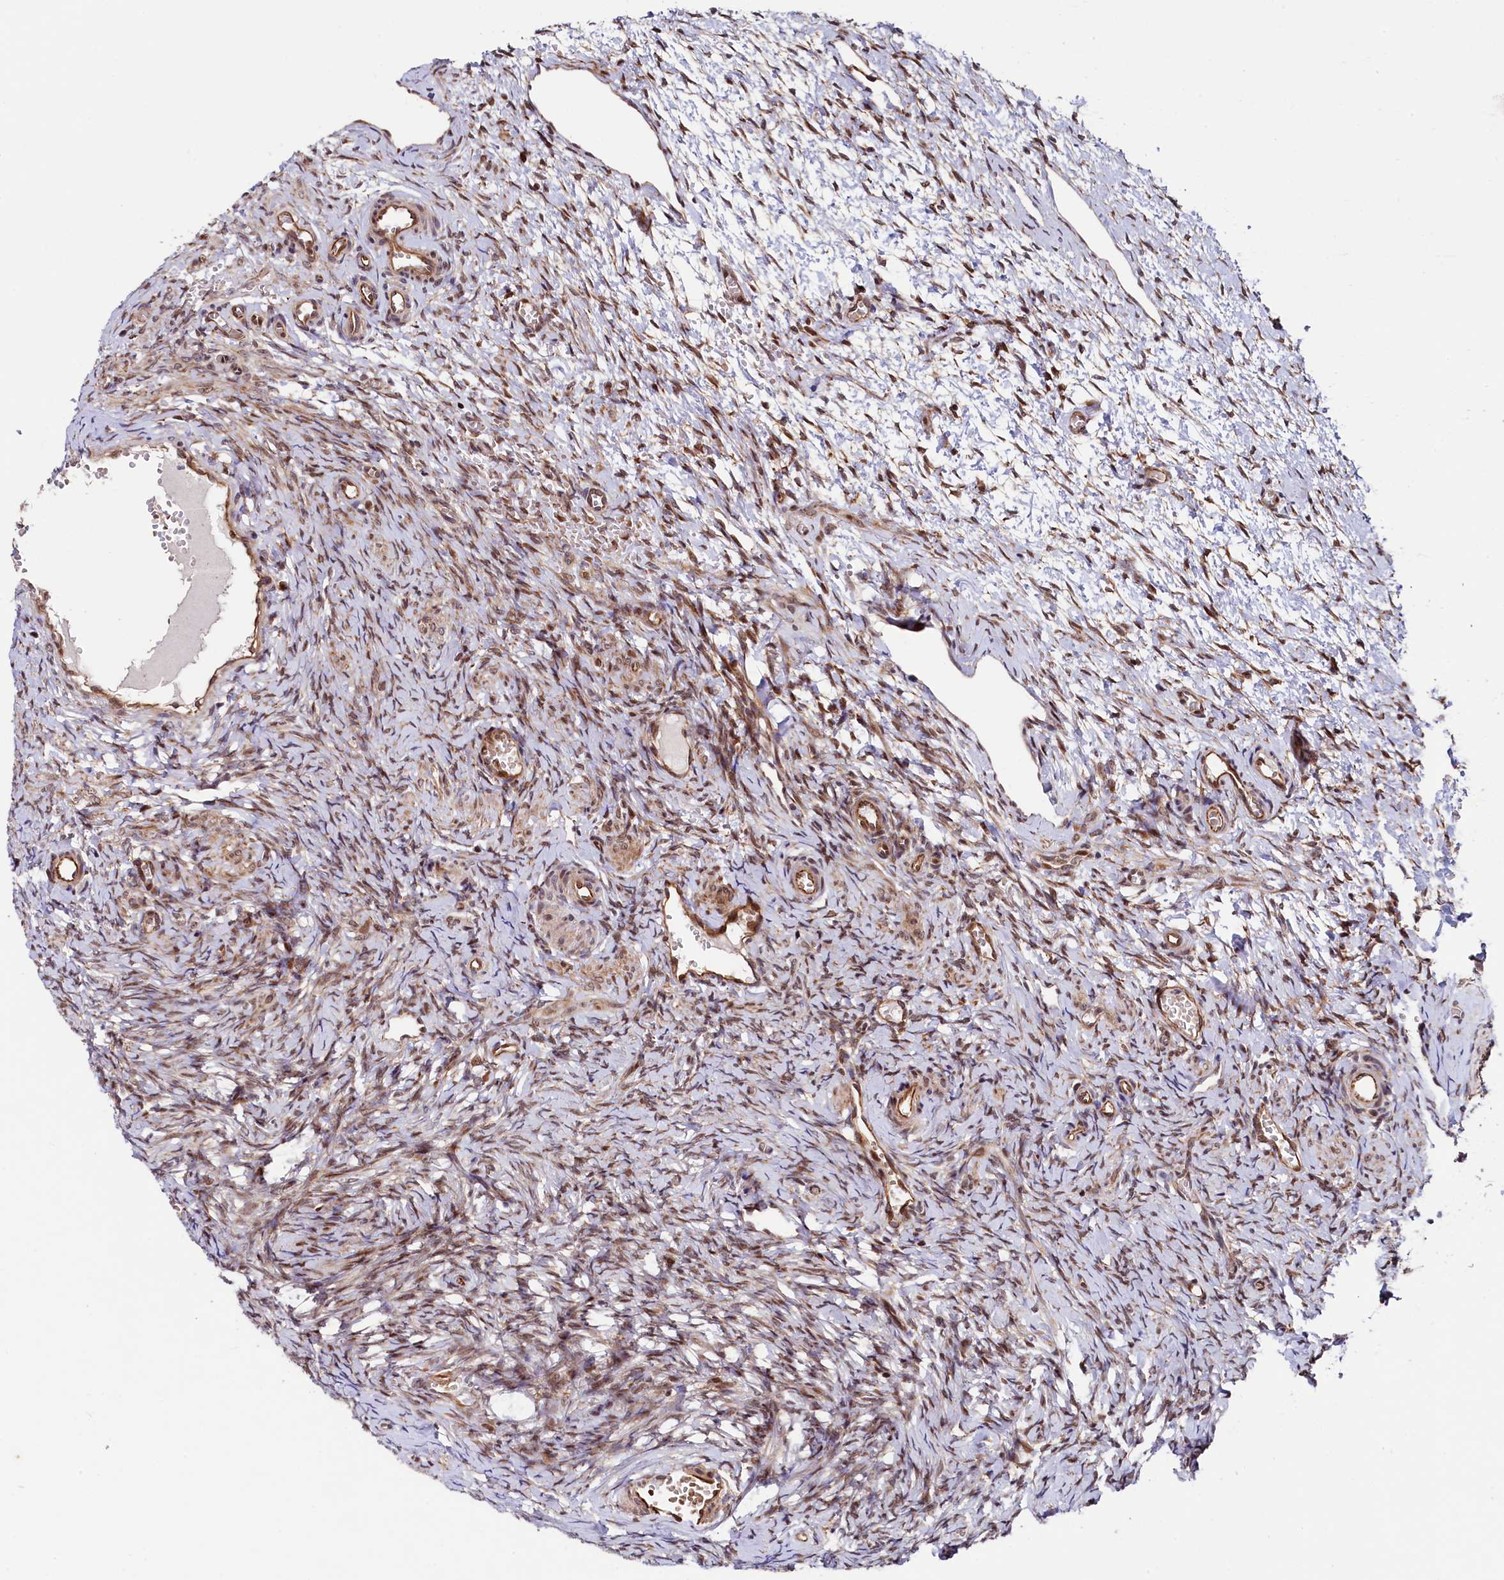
{"staining": {"intensity": "moderate", "quantity": ">75%", "location": "nuclear"}, "tissue": "ovary", "cell_type": "Ovarian stroma cells", "image_type": "normal", "snomed": [{"axis": "morphology", "description": "Adenocarcinoma, NOS"}, {"axis": "topography", "description": "Endometrium"}], "caption": "A micrograph of human ovary stained for a protein demonstrates moderate nuclear brown staining in ovarian stroma cells. (DAB = brown stain, brightfield microscopy at high magnification).", "gene": "LEO1", "patient": {"sex": "female", "age": 32}}